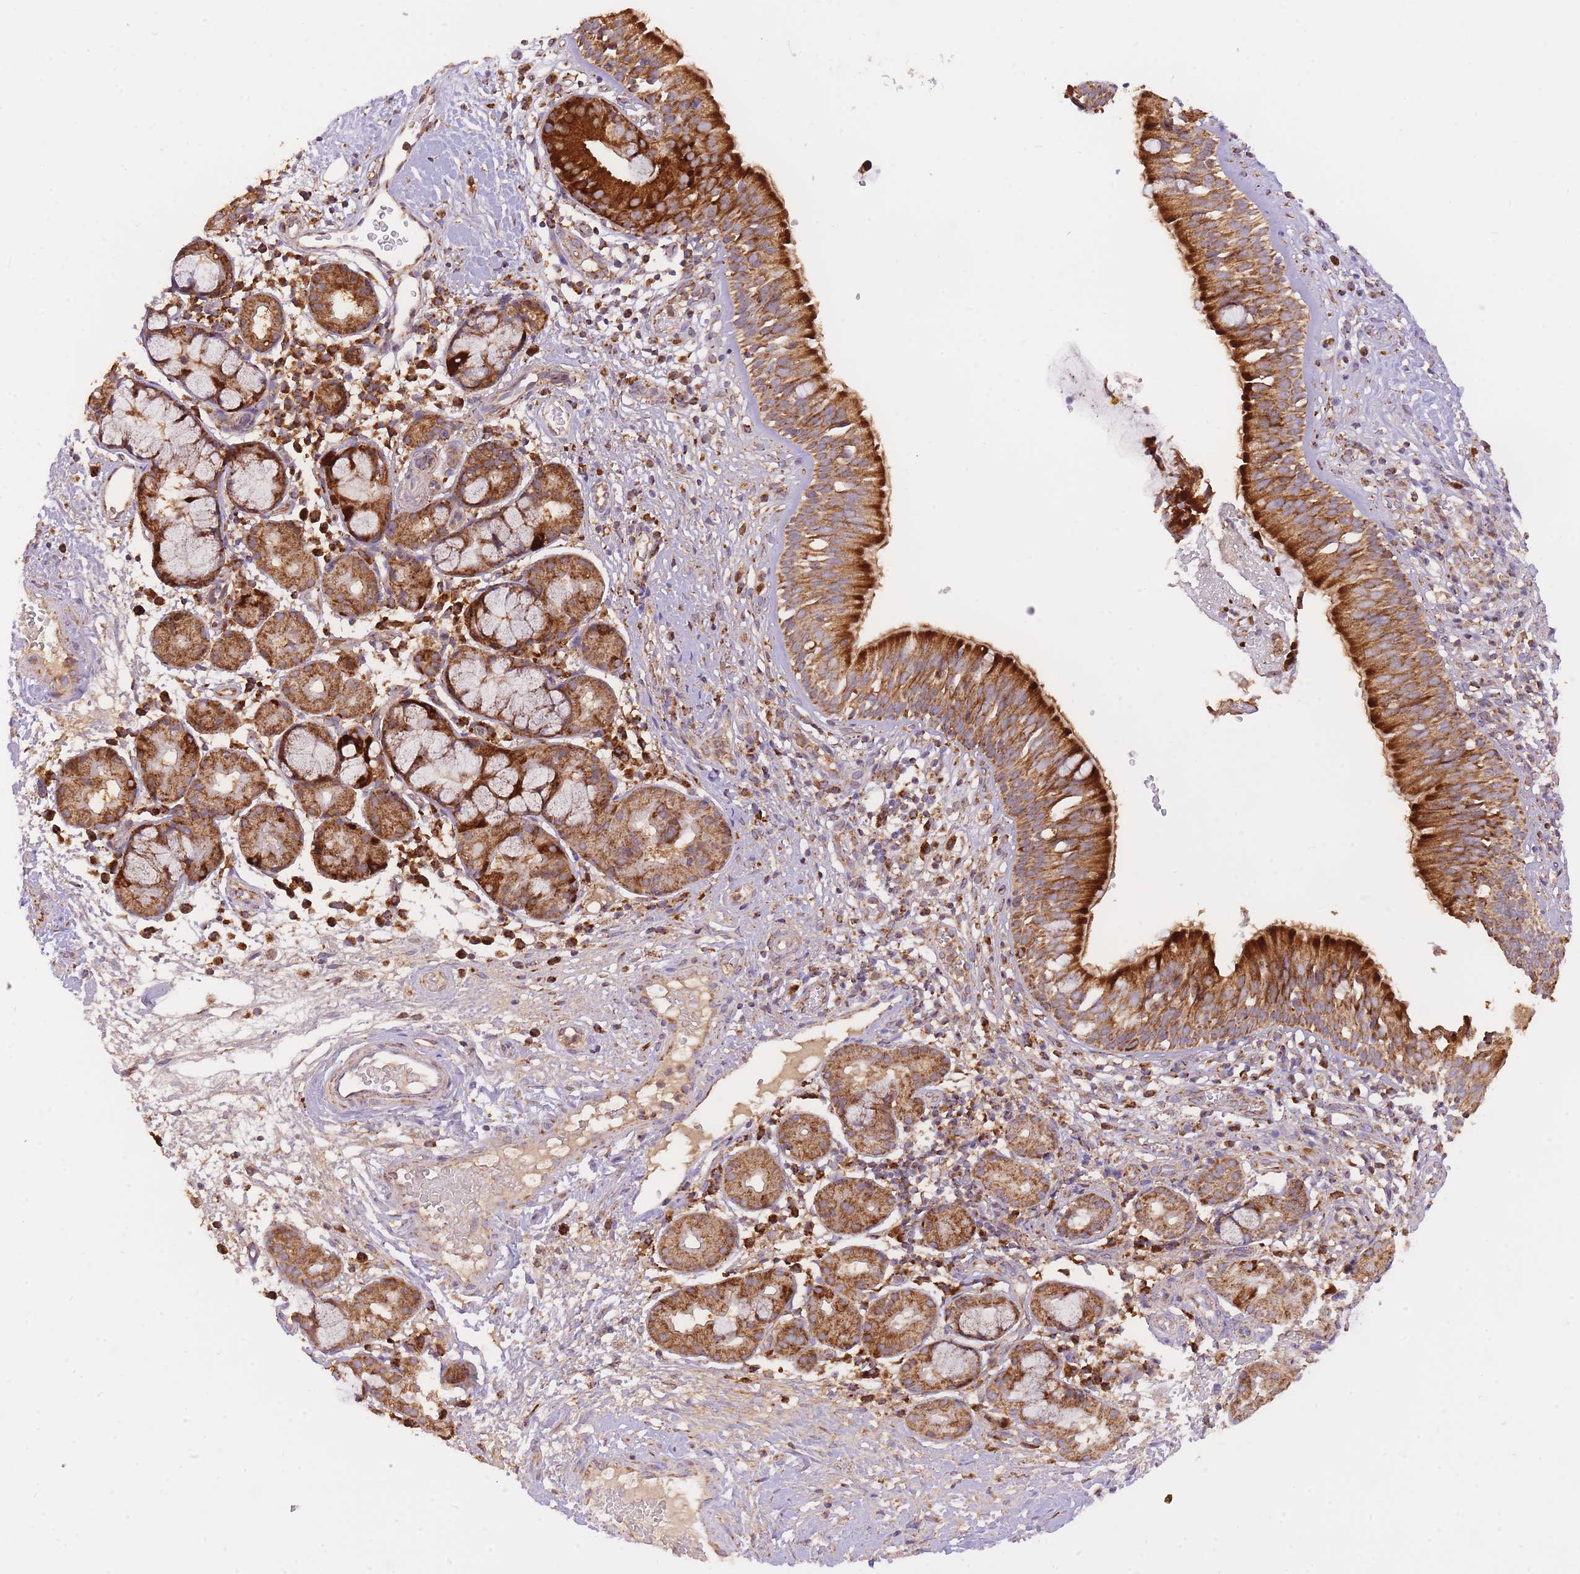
{"staining": {"intensity": "strong", "quantity": ">75%", "location": "cytoplasmic/membranous"}, "tissue": "nasopharynx", "cell_type": "Respiratory epithelial cells", "image_type": "normal", "snomed": [{"axis": "morphology", "description": "Normal tissue, NOS"}, {"axis": "topography", "description": "Nasopharynx"}], "caption": "Immunohistochemistry photomicrograph of benign nasopharynx: nasopharynx stained using immunohistochemistry reveals high levels of strong protein expression localized specifically in the cytoplasmic/membranous of respiratory epithelial cells, appearing as a cytoplasmic/membranous brown color.", "gene": "PREP", "patient": {"sex": "male", "age": 65}}